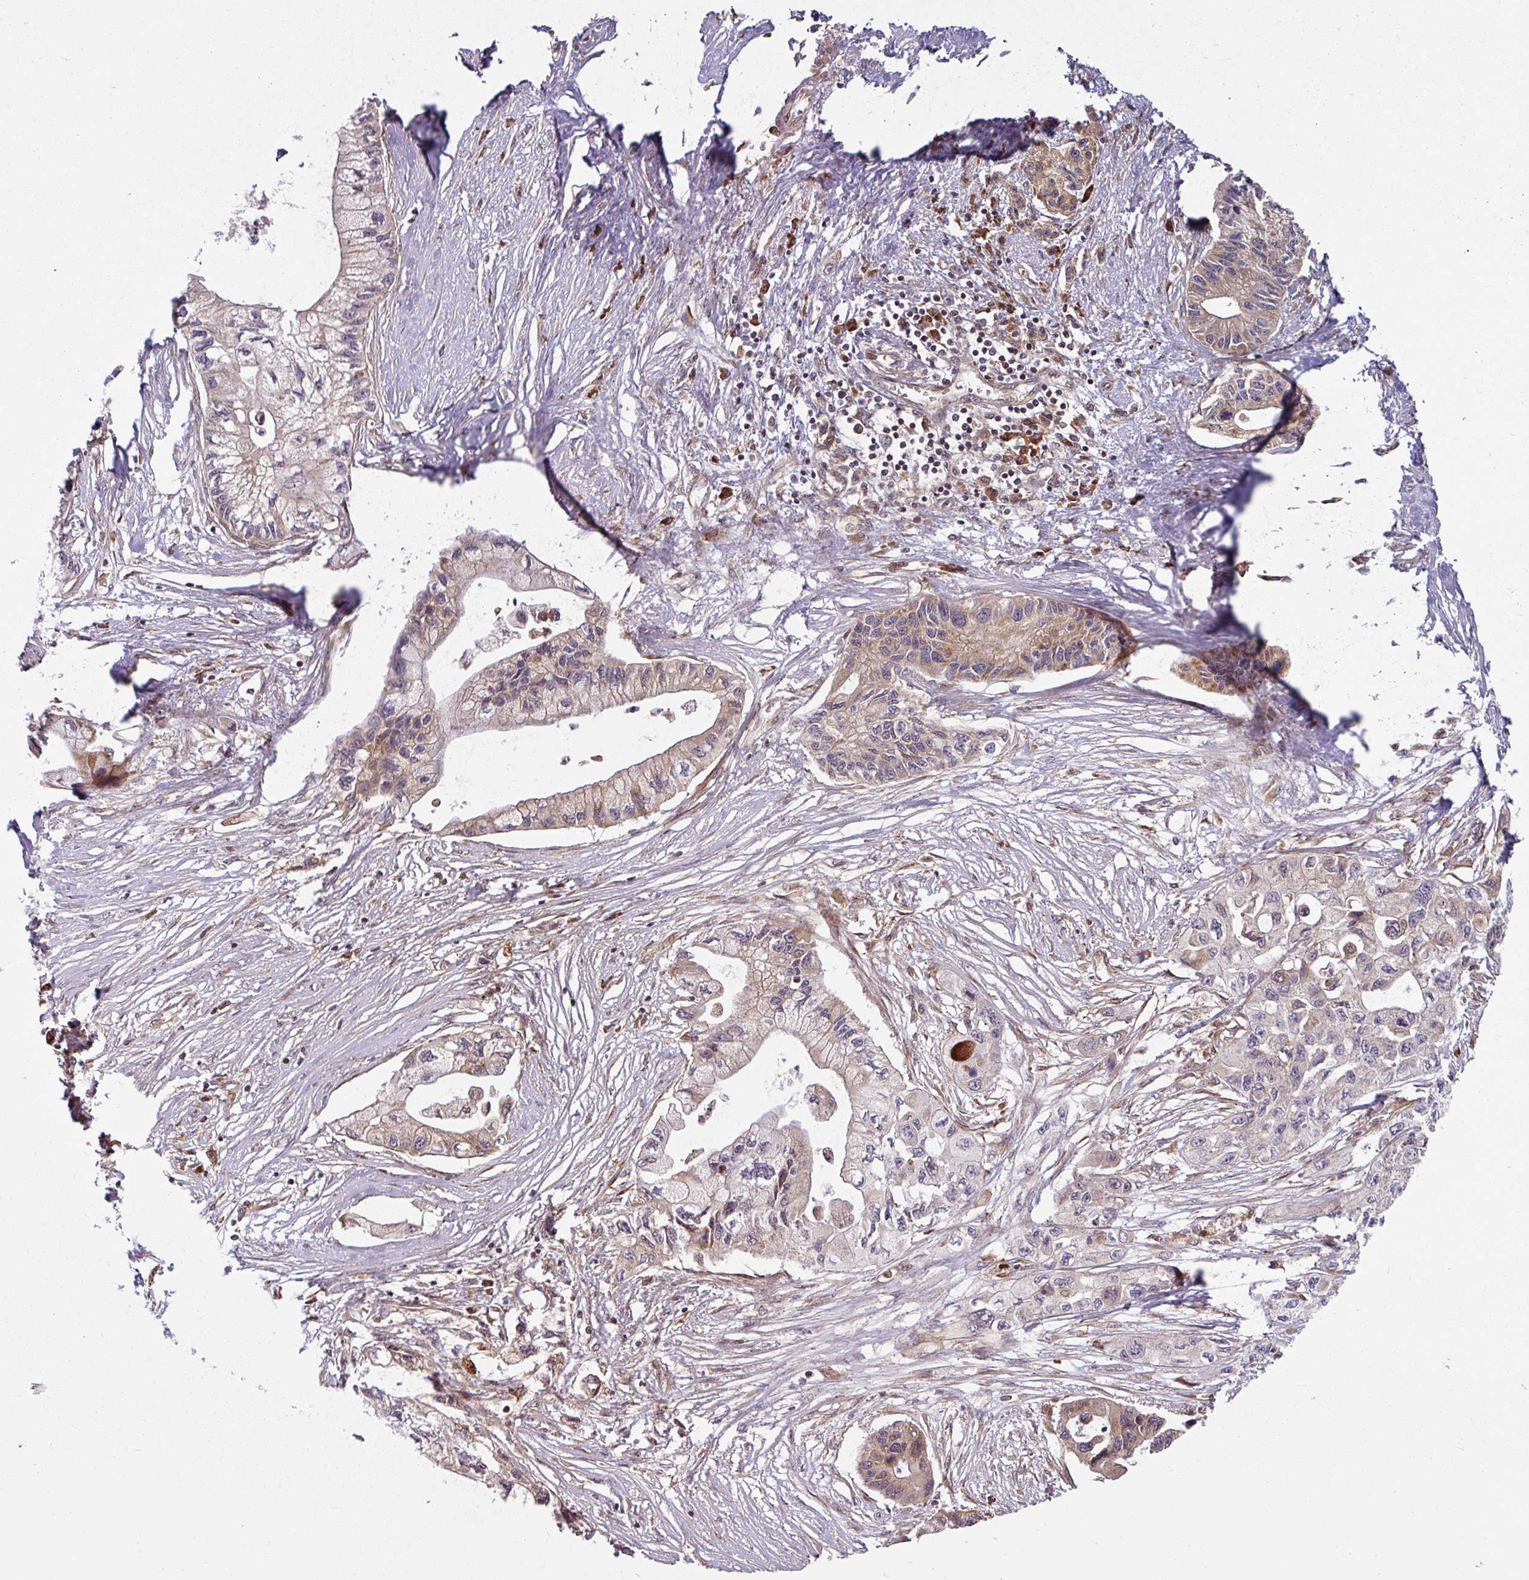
{"staining": {"intensity": "moderate", "quantity": "25%-75%", "location": "cytoplasmic/membranous"}, "tissue": "pancreatic cancer", "cell_type": "Tumor cells", "image_type": "cancer", "snomed": [{"axis": "morphology", "description": "Adenocarcinoma, NOS"}, {"axis": "topography", "description": "Pancreas"}], "caption": "IHC (DAB (3,3'-diaminobenzidine)) staining of pancreatic cancer (adenocarcinoma) shows moderate cytoplasmic/membranous protein positivity in about 25%-75% of tumor cells.", "gene": "RAB5A", "patient": {"sex": "male", "age": 61}}